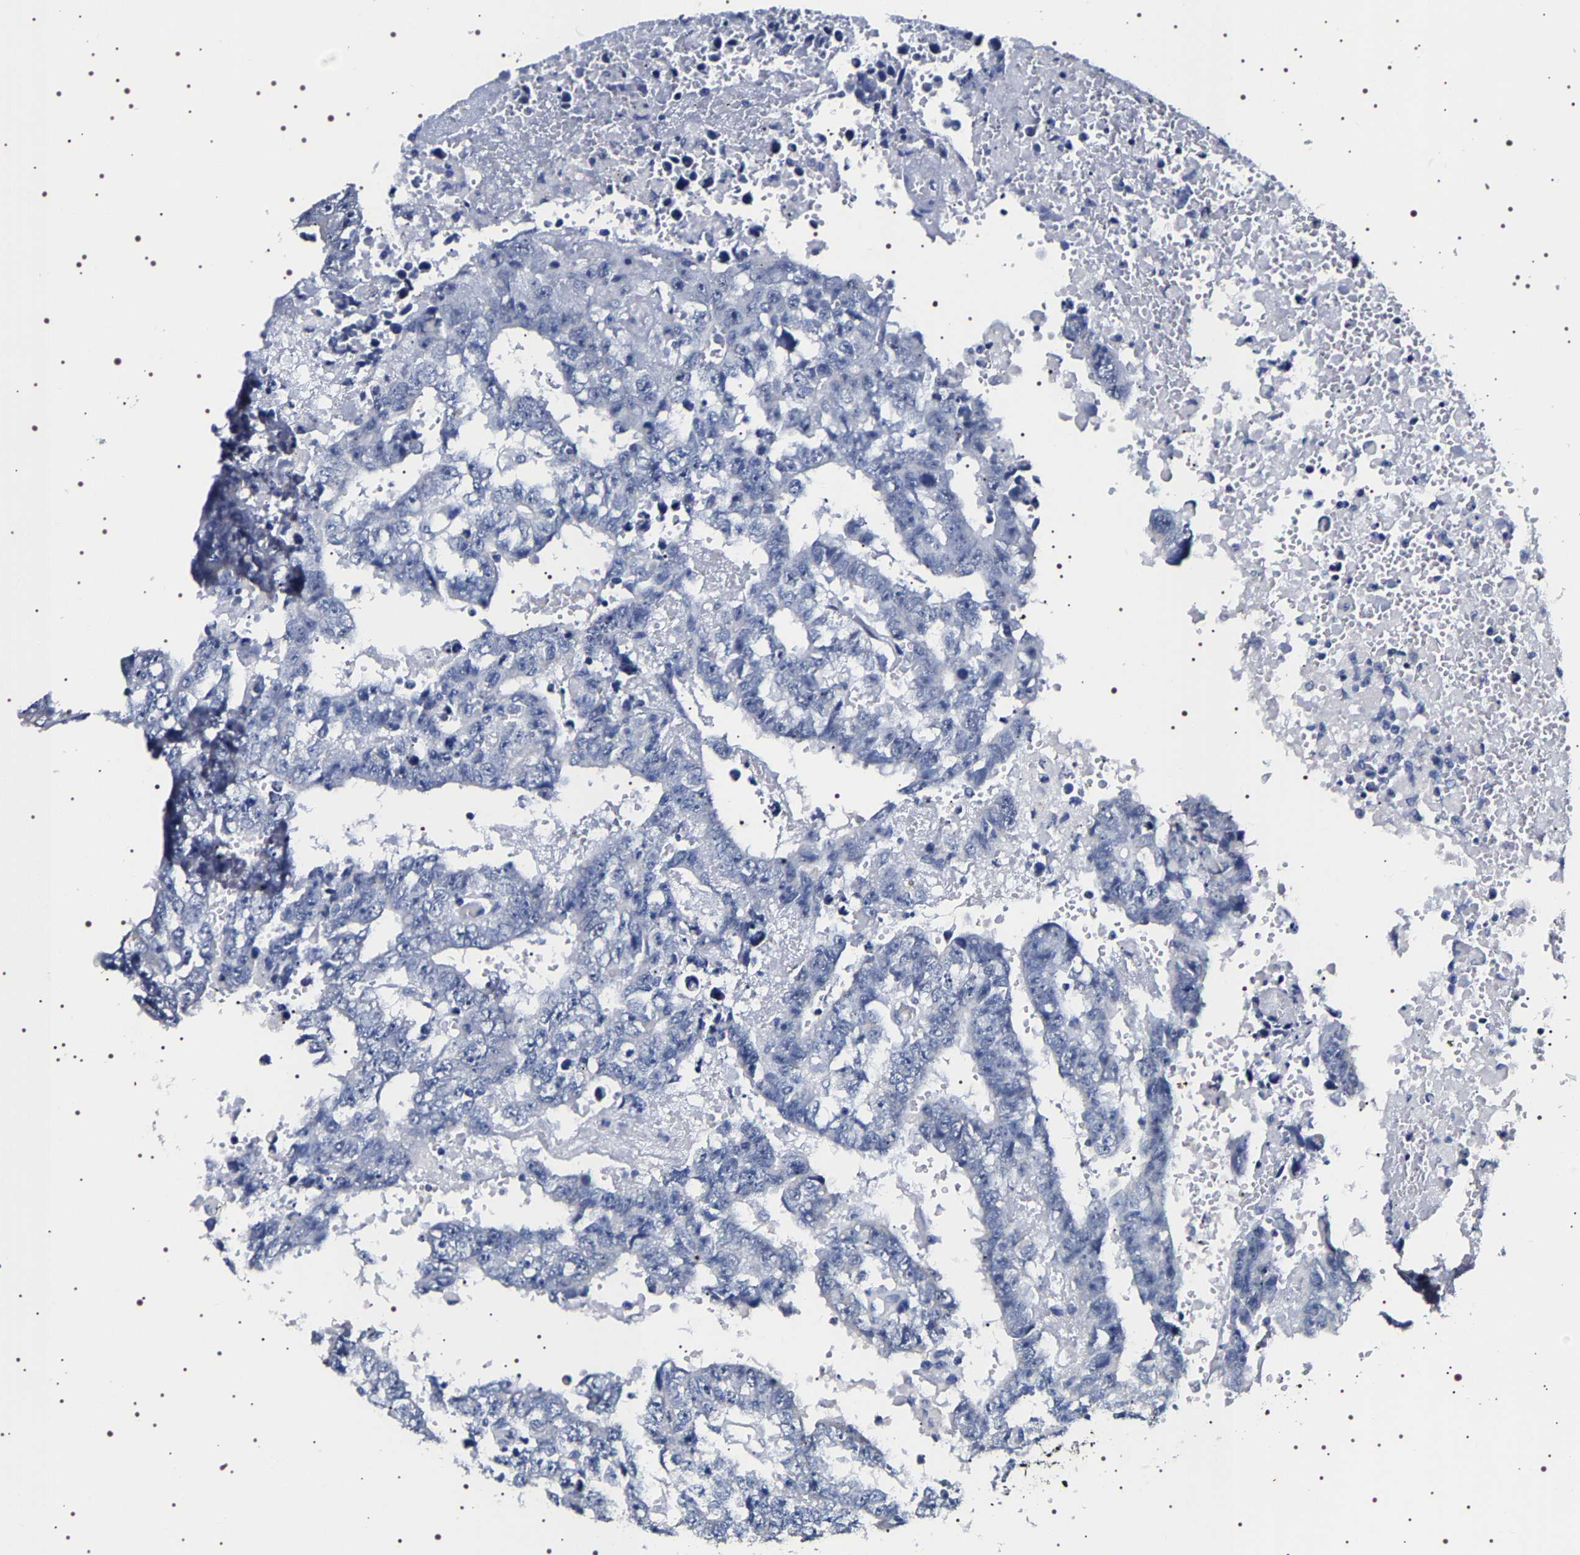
{"staining": {"intensity": "negative", "quantity": "none", "location": "none"}, "tissue": "testis cancer", "cell_type": "Tumor cells", "image_type": "cancer", "snomed": [{"axis": "morphology", "description": "Carcinoma, Embryonal, NOS"}, {"axis": "topography", "description": "Testis"}], "caption": "This is a photomicrograph of IHC staining of embryonal carcinoma (testis), which shows no positivity in tumor cells. (Stains: DAB (3,3'-diaminobenzidine) immunohistochemistry with hematoxylin counter stain, Microscopy: brightfield microscopy at high magnification).", "gene": "UBQLN3", "patient": {"sex": "male", "age": 25}}